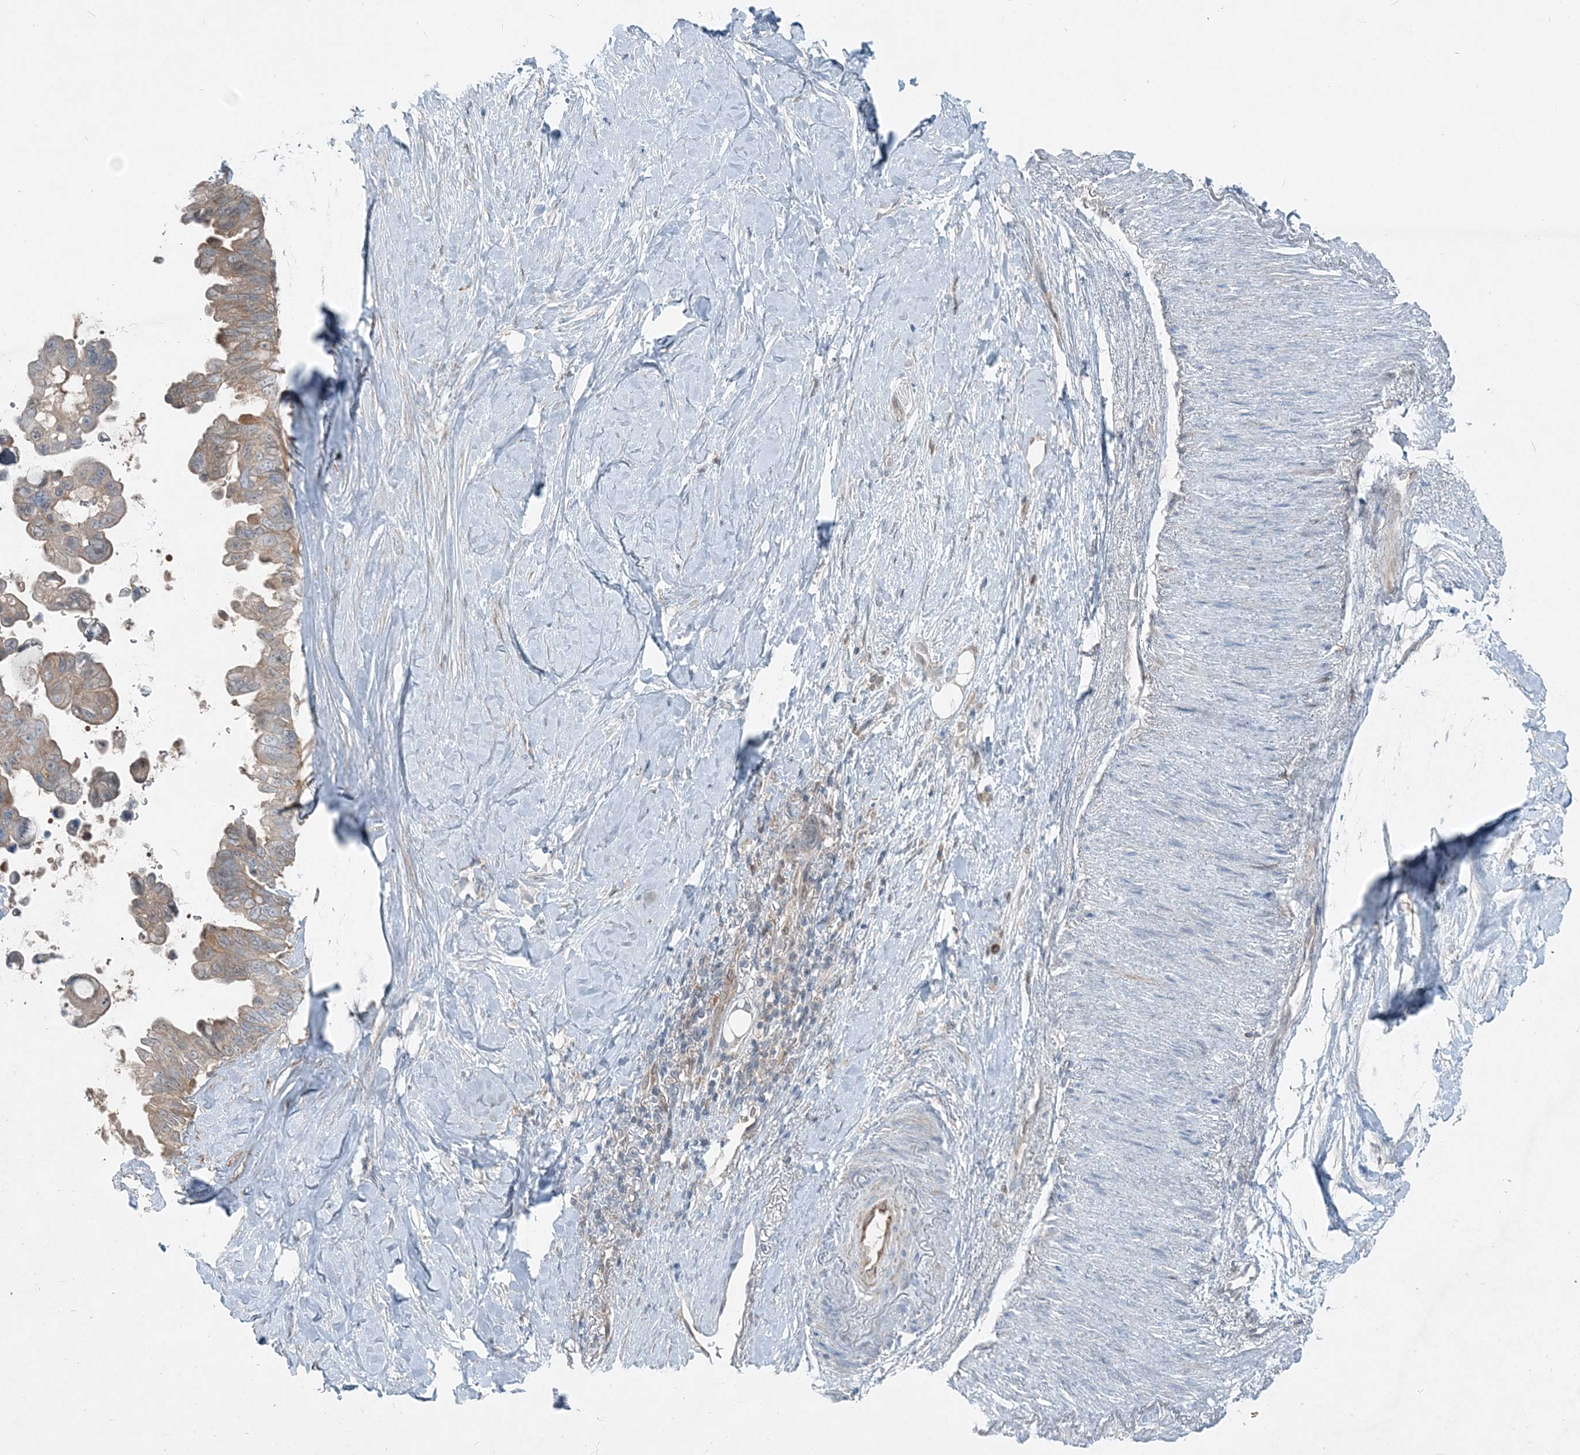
{"staining": {"intensity": "weak", "quantity": "<25%", "location": "cytoplasmic/membranous"}, "tissue": "pancreatic cancer", "cell_type": "Tumor cells", "image_type": "cancer", "snomed": [{"axis": "morphology", "description": "Adenocarcinoma, NOS"}, {"axis": "topography", "description": "Pancreas"}], "caption": "High power microscopy histopathology image of an IHC image of pancreatic adenocarcinoma, revealing no significant staining in tumor cells.", "gene": "ARMH1", "patient": {"sex": "female", "age": 72}}